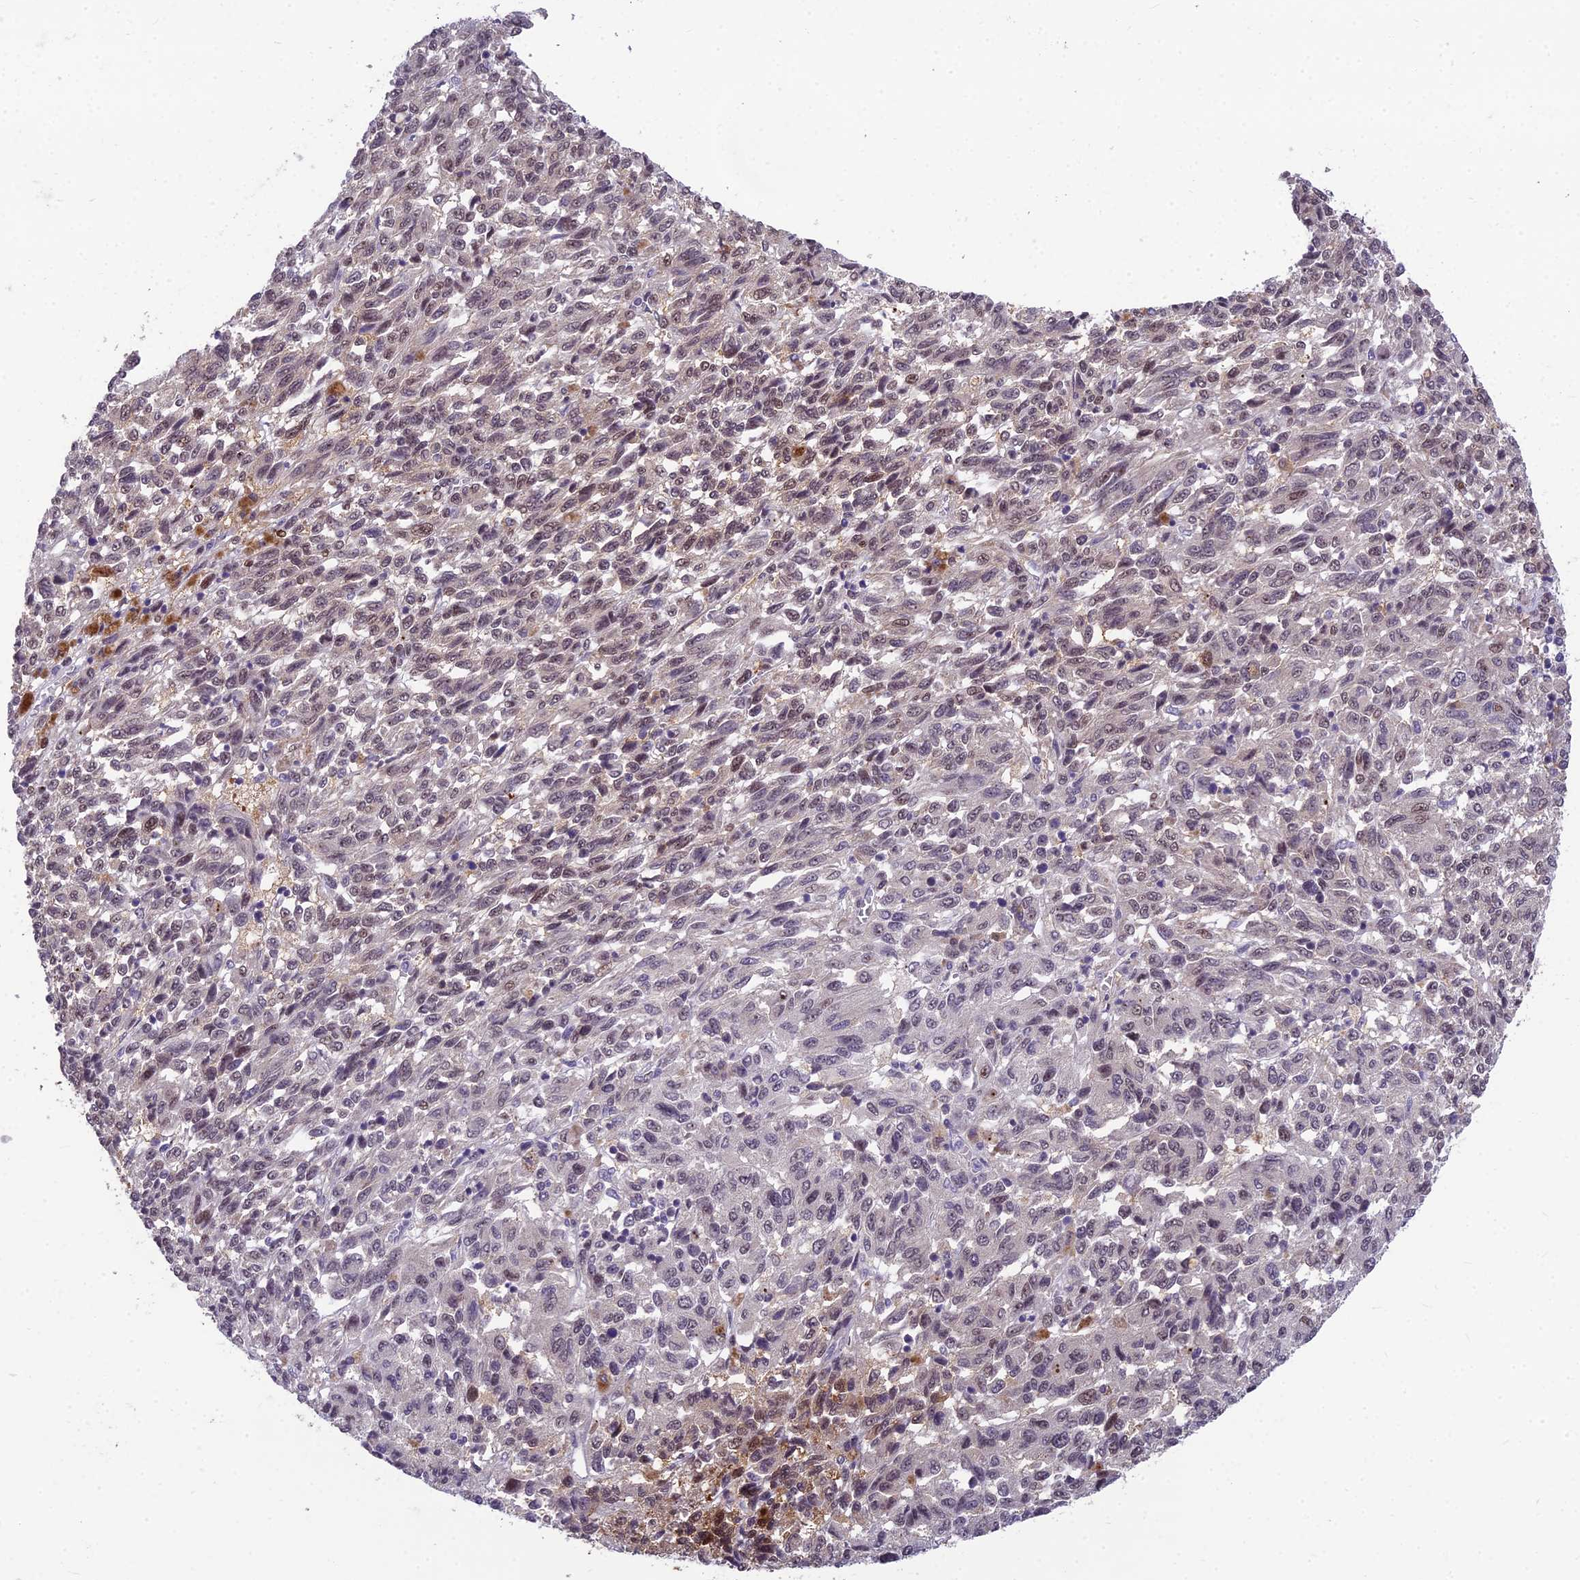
{"staining": {"intensity": "weak", "quantity": "25%-75%", "location": "nuclear"}, "tissue": "melanoma", "cell_type": "Tumor cells", "image_type": "cancer", "snomed": [{"axis": "morphology", "description": "Malignant melanoma, Metastatic site"}, {"axis": "topography", "description": "Lung"}], "caption": "The histopathology image reveals a brown stain indicating the presence of a protein in the nuclear of tumor cells in malignant melanoma (metastatic site).", "gene": "ZNF333", "patient": {"sex": "male", "age": 64}}